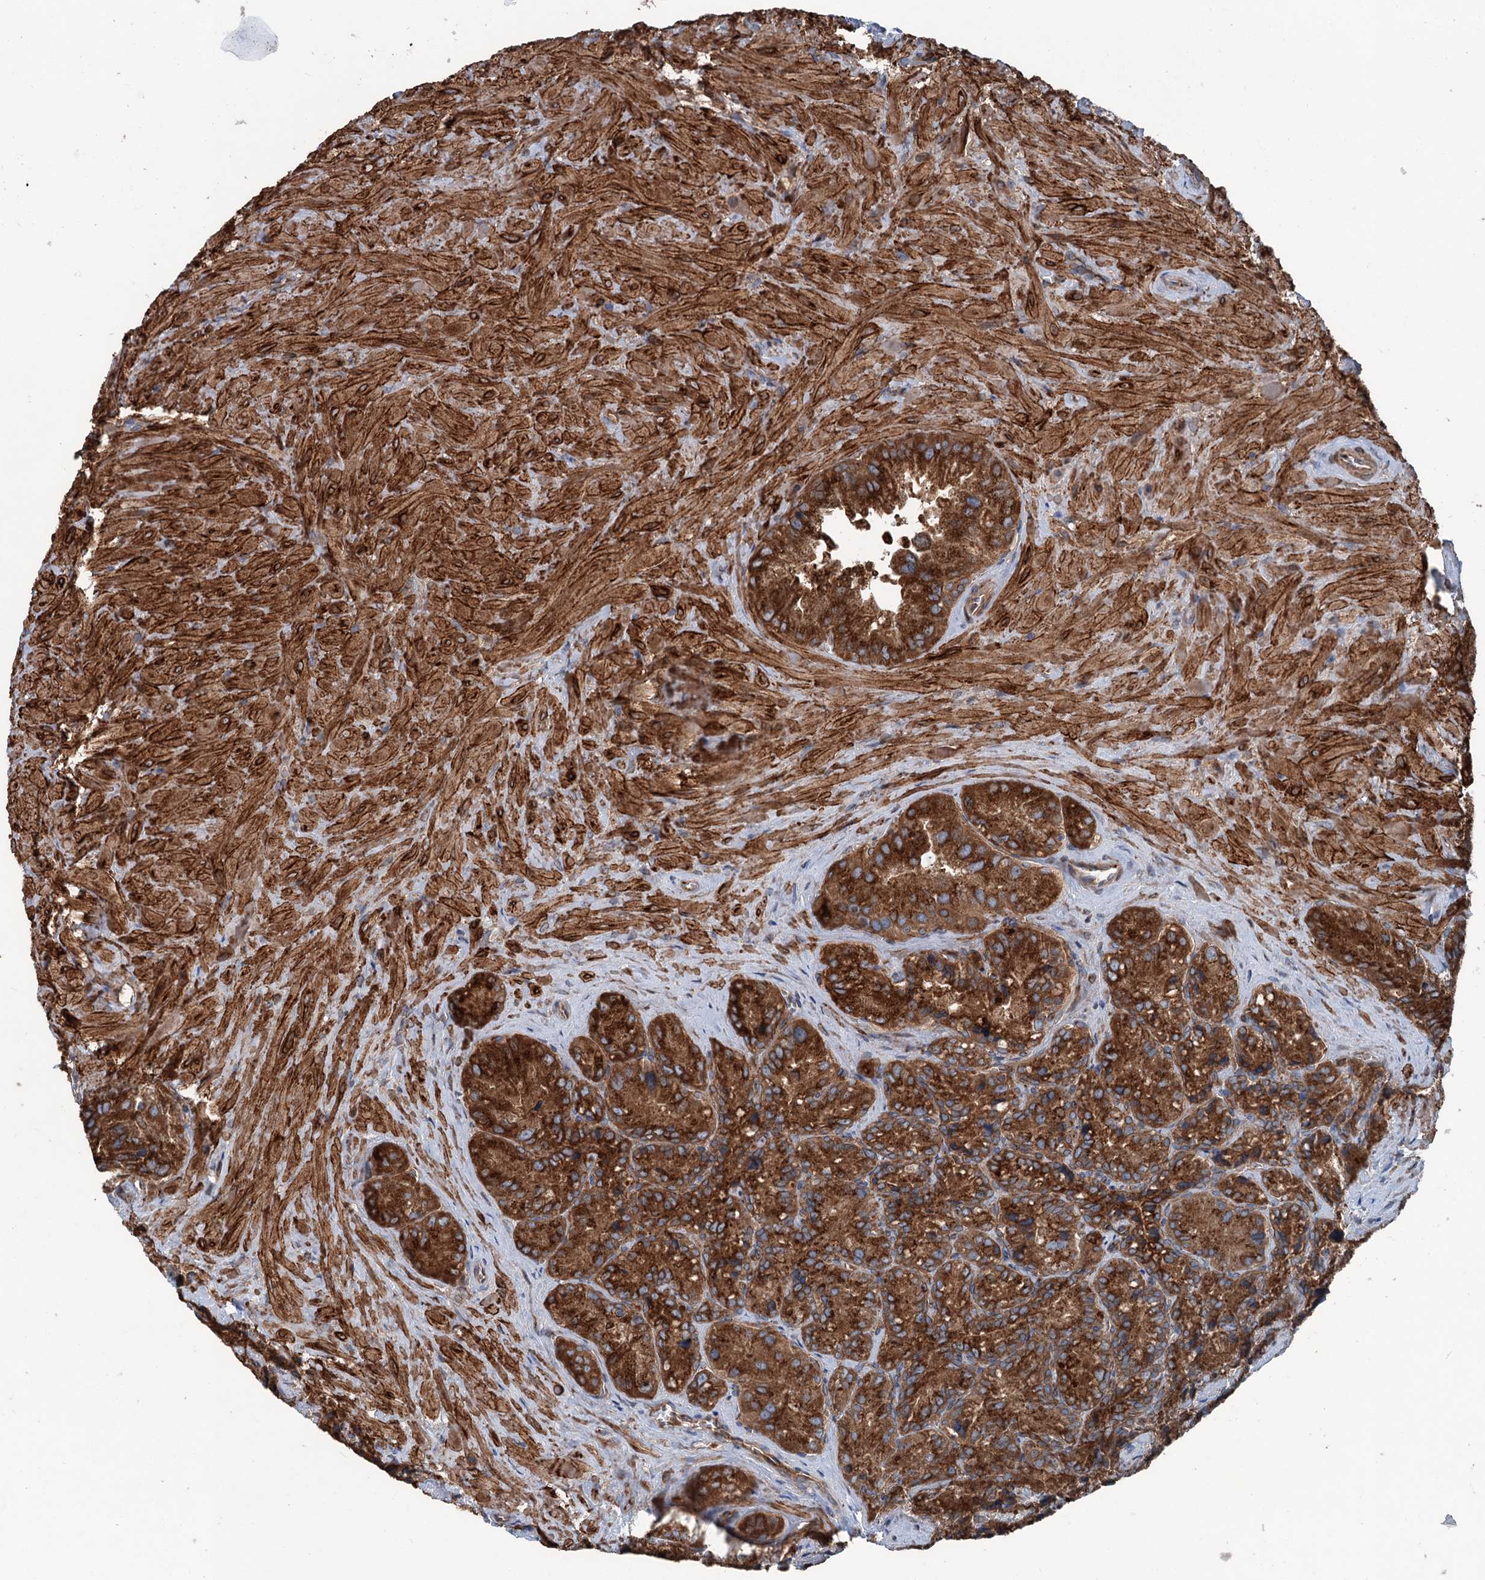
{"staining": {"intensity": "strong", "quantity": ">75%", "location": "cytoplasmic/membranous"}, "tissue": "seminal vesicle", "cell_type": "Glandular cells", "image_type": "normal", "snomed": [{"axis": "morphology", "description": "Normal tissue, NOS"}, {"axis": "topography", "description": "Seminal veicle"}], "caption": "Glandular cells exhibit high levels of strong cytoplasmic/membranous positivity in approximately >75% of cells in benign seminal vesicle.", "gene": "CALCOCO1", "patient": {"sex": "male", "age": 62}}